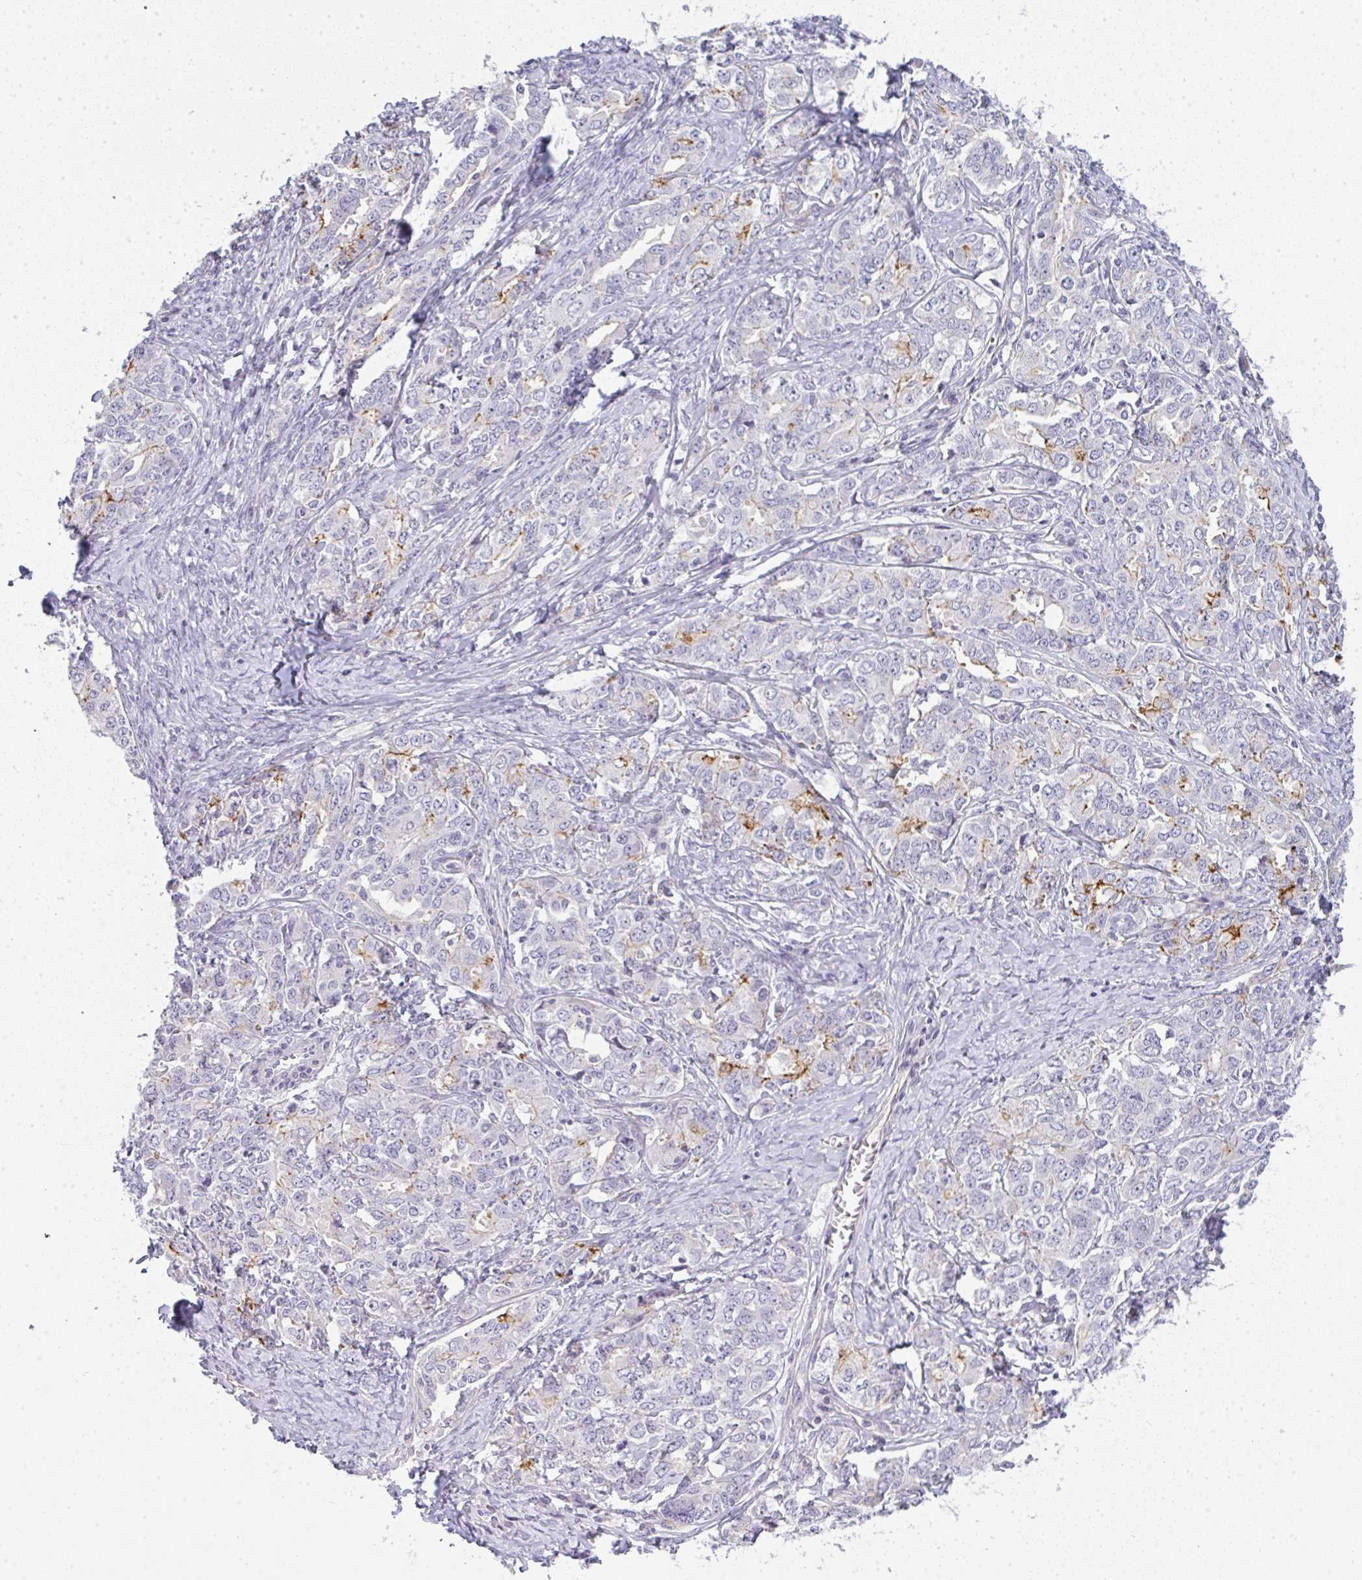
{"staining": {"intensity": "moderate", "quantity": "<25%", "location": "cytoplasmic/membranous"}, "tissue": "ovarian cancer", "cell_type": "Tumor cells", "image_type": "cancer", "snomed": [{"axis": "morphology", "description": "Carcinoma, endometroid"}, {"axis": "topography", "description": "Ovary"}], "caption": "There is low levels of moderate cytoplasmic/membranous staining in tumor cells of ovarian cancer, as demonstrated by immunohistochemical staining (brown color).", "gene": "LPAR4", "patient": {"sex": "female", "age": 62}}